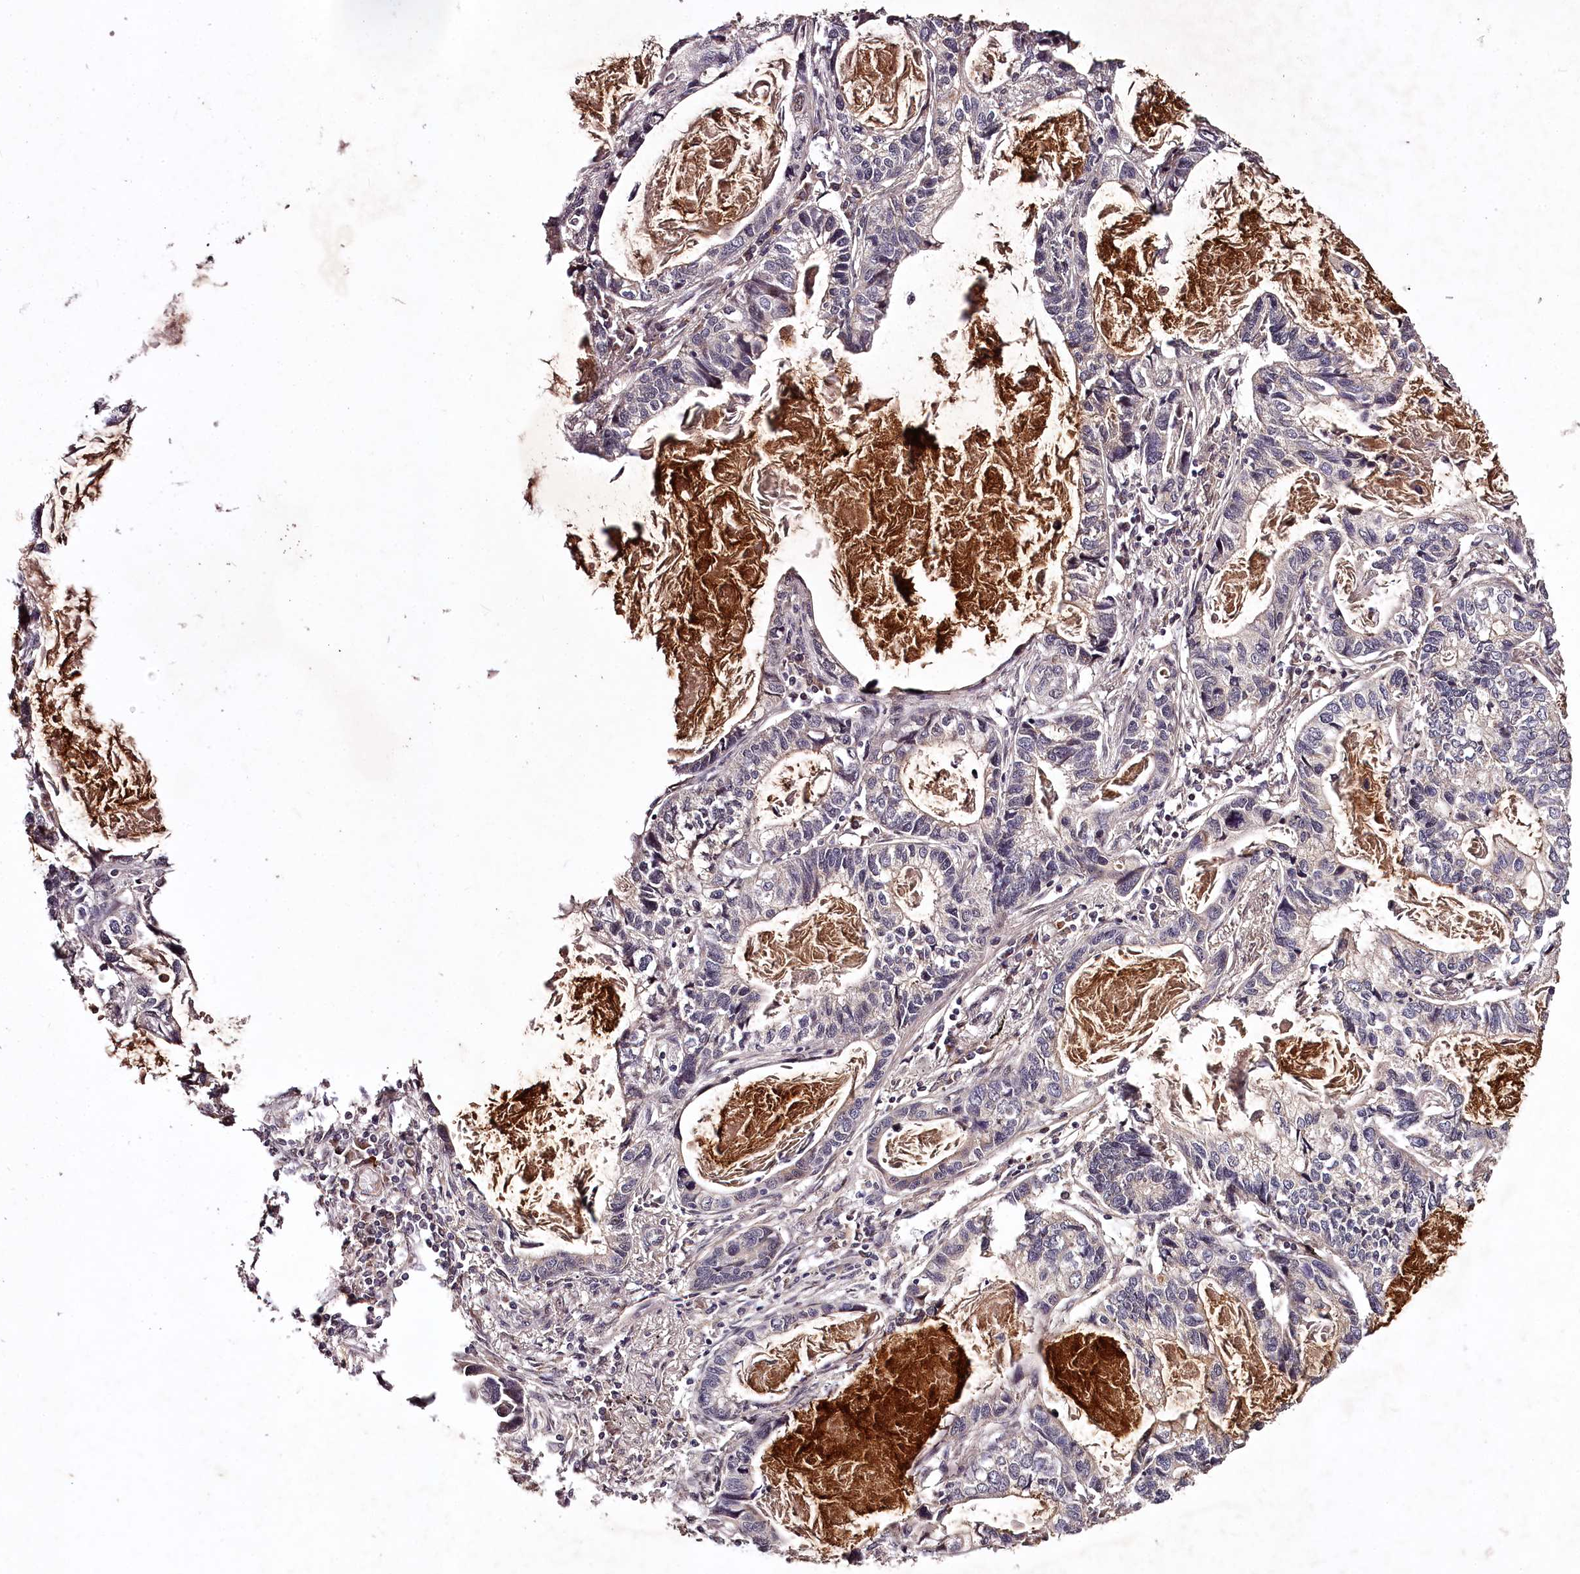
{"staining": {"intensity": "negative", "quantity": "none", "location": "none"}, "tissue": "lung cancer", "cell_type": "Tumor cells", "image_type": "cancer", "snomed": [{"axis": "morphology", "description": "Adenocarcinoma, NOS"}, {"axis": "topography", "description": "Lung"}], "caption": "Photomicrograph shows no protein expression in tumor cells of lung cancer tissue.", "gene": "MAML3", "patient": {"sex": "male", "age": 67}}